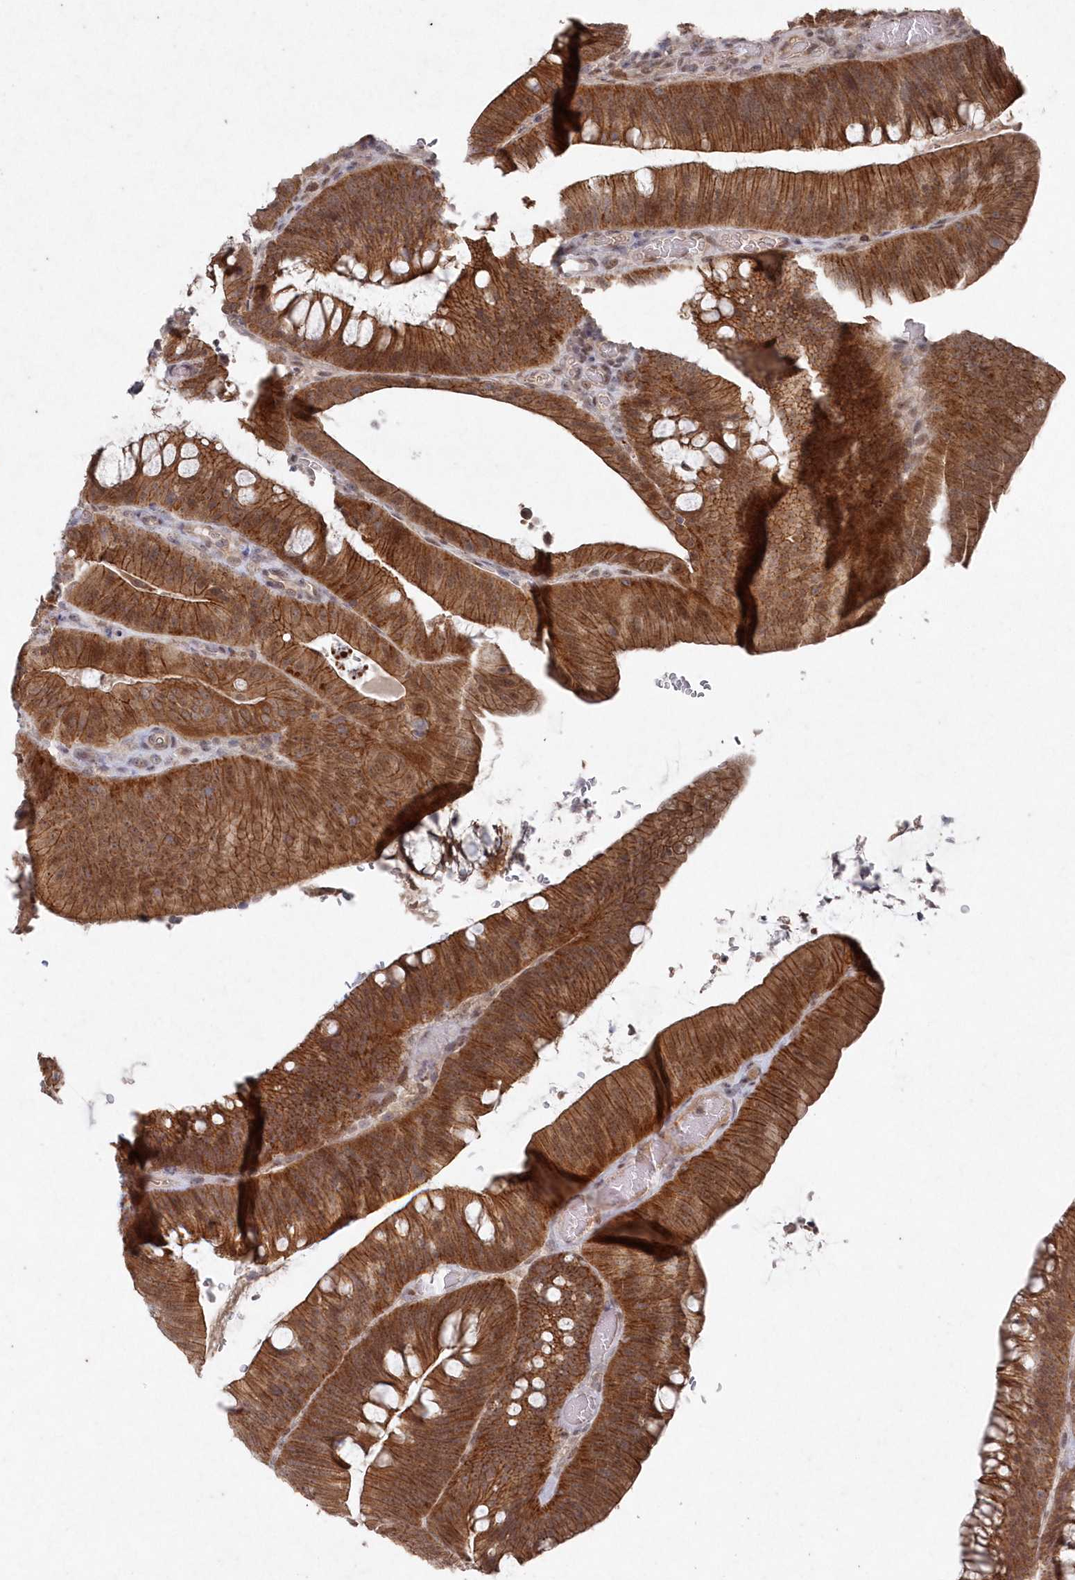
{"staining": {"intensity": "strong", "quantity": ">75%", "location": "cytoplasmic/membranous"}, "tissue": "colorectal cancer", "cell_type": "Tumor cells", "image_type": "cancer", "snomed": [{"axis": "morphology", "description": "Normal tissue, NOS"}, {"axis": "topography", "description": "Colon"}], "caption": "Colorectal cancer was stained to show a protein in brown. There is high levels of strong cytoplasmic/membranous expression in about >75% of tumor cells.", "gene": "VSIG2", "patient": {"sex": "female", "age": 82}}